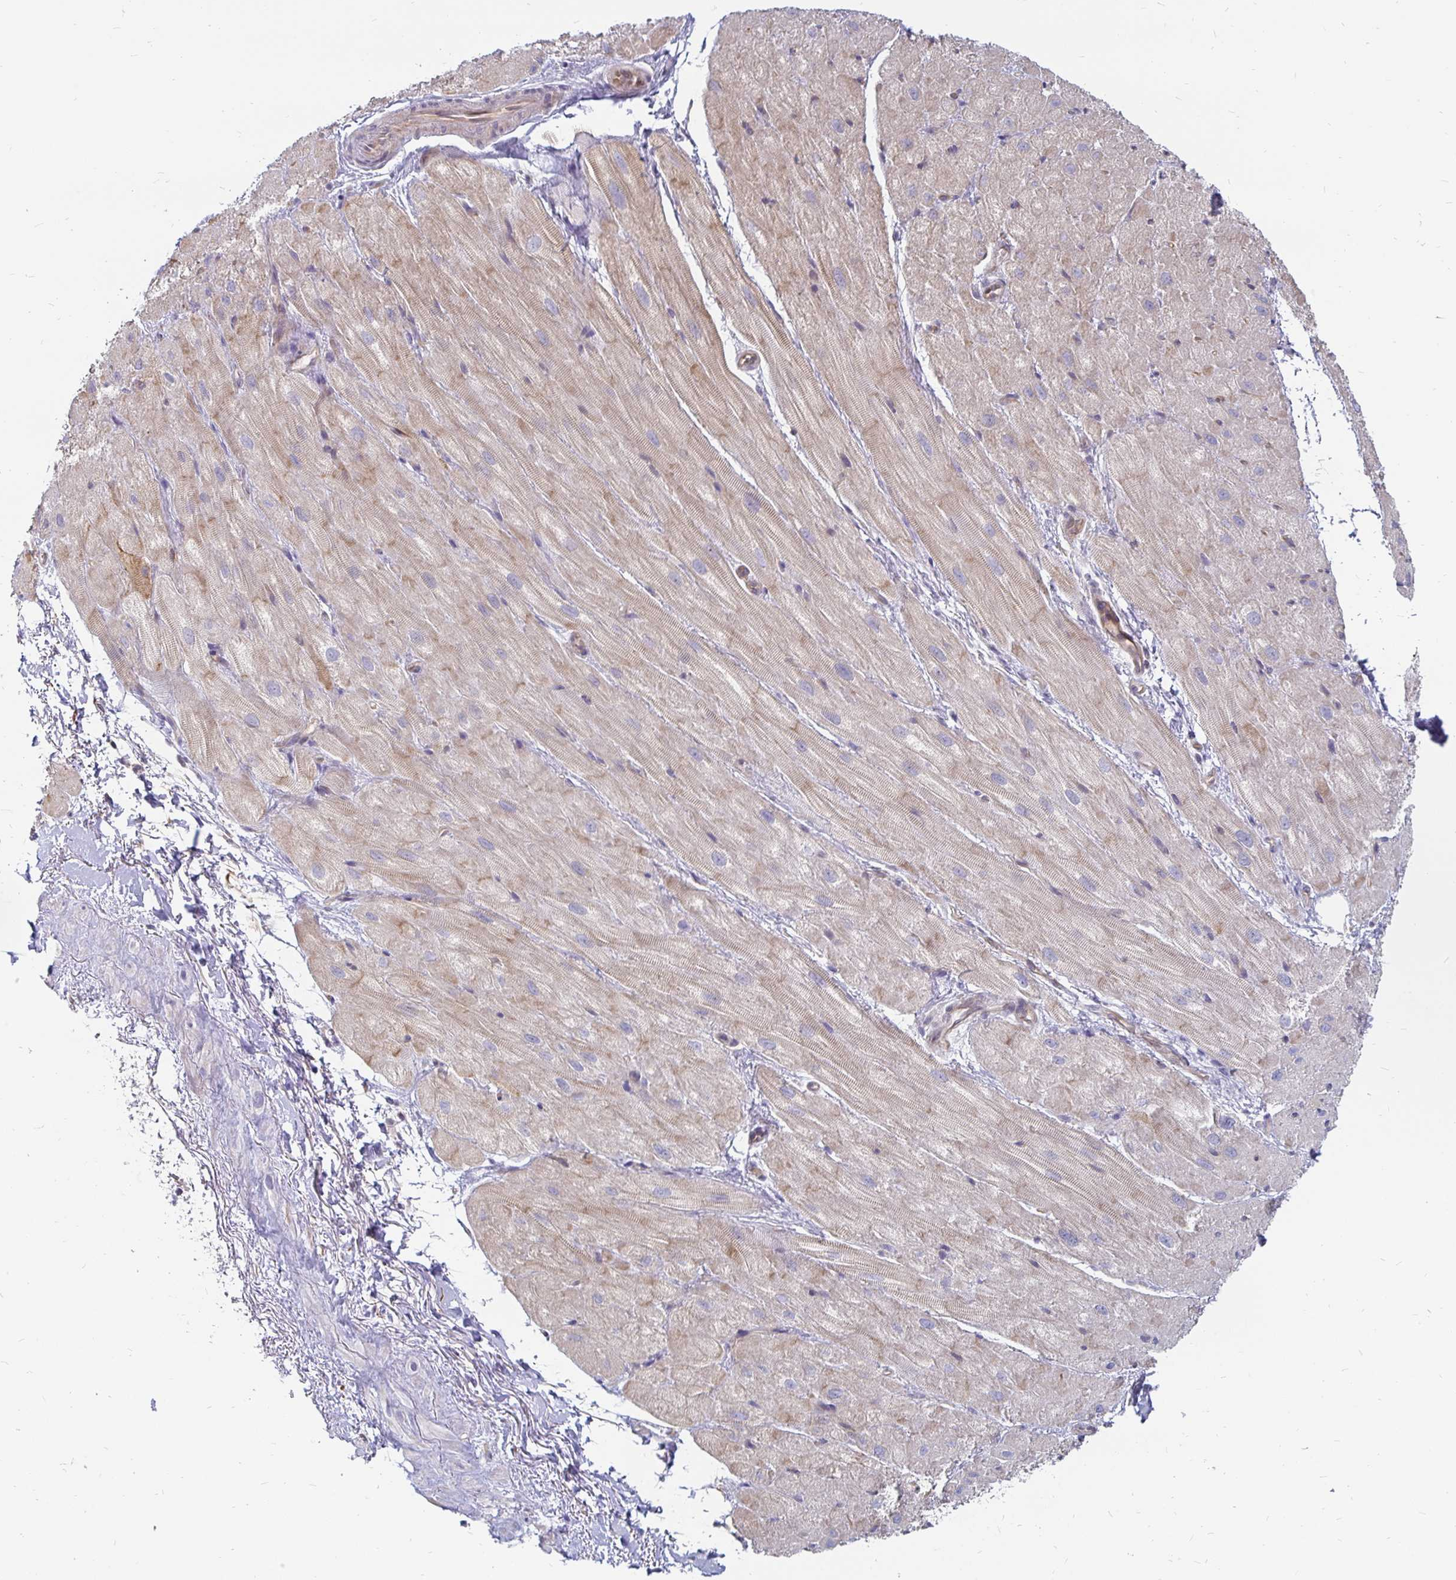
{"staining": {"intensity": "moderate", "quantity": "25%-75%", "location": "cytoplasmic/membranous"}, "tissue": "heart muscle", "cell_type": "Cardiomyocytes", "image_type": "normal", "snomed": [{"axis": "morphology", "description": "Normal tissue, NOS"}, {"axis": "topography", "description": "Heart"}], "caption": "Heart muscle stained with DAB immunohistochemistry displays medium levels of moderate cytoplasmic/membranous positivity in approximately 25%-75% of cardiomyocytes. The protein of interest is stained brown, and the nuclei are stained in blue (DAB (3,3'-diaminobenzidine) IHC with brightfield microscopy, high magnification).", "gene": "CCDC85A", "patient": {"sex": "male", "age": 62}}